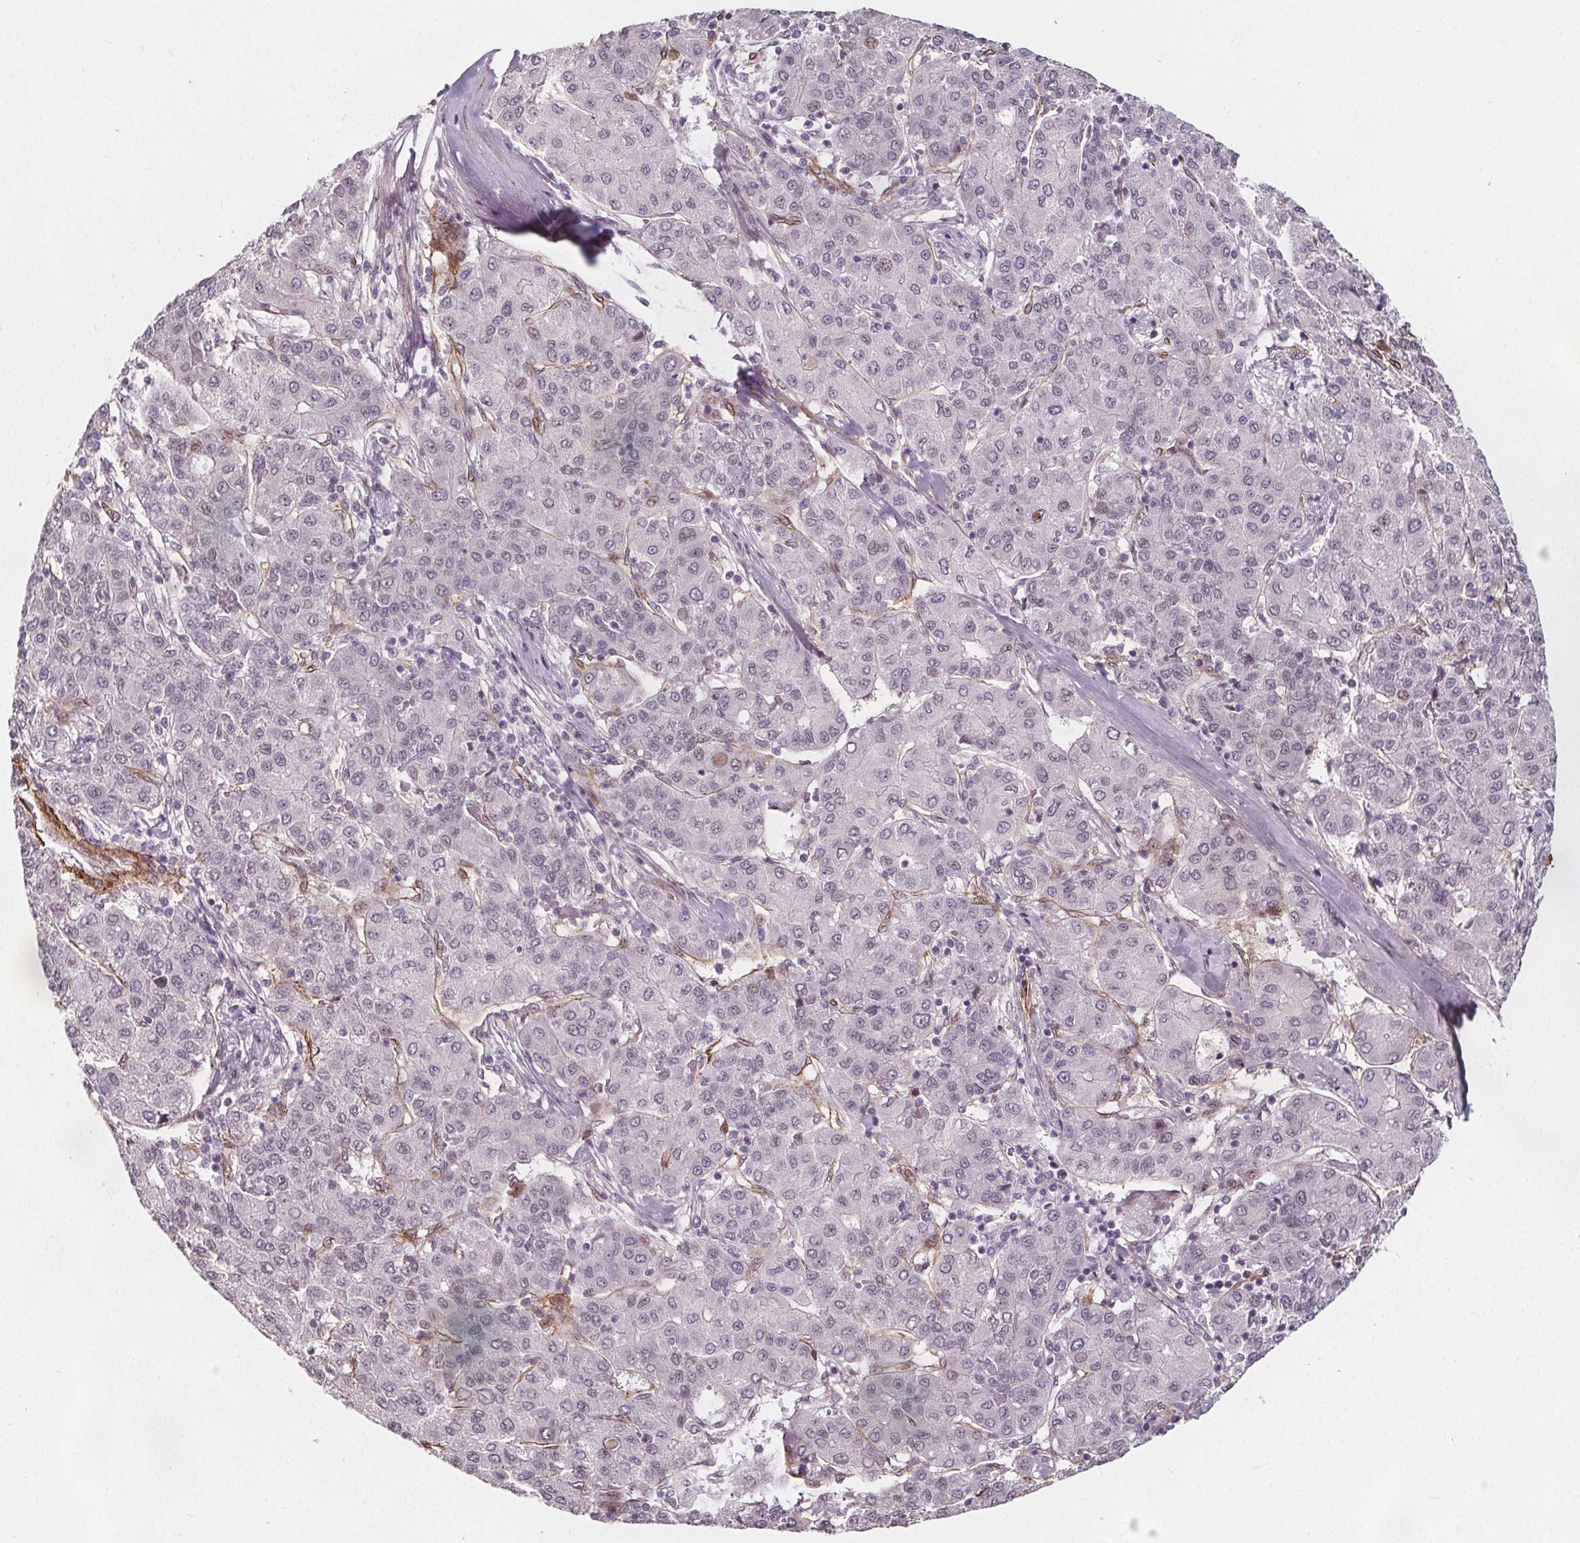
{"staining": {"intensity": "negative", "quantity": "none", "location": "none"}, "tissue": "liver cancer", "cell_type": "Tumor cells", "image_type": "cancer", "snomed": [{"axis": "morphology", "description": "Carcinoma, Hepatocellular, NOS"}, {"axis": "topography", "description": "Liver"}], "caption": "DAB immunohistochemical staining of human liver cancer demonstrates no significant staining in tumor cells. (Brightfield microscopy of DAB immunohistochemistry at high magnification).", "gene": "HAS1", "patient": {"sex": "male", "age": 65}}